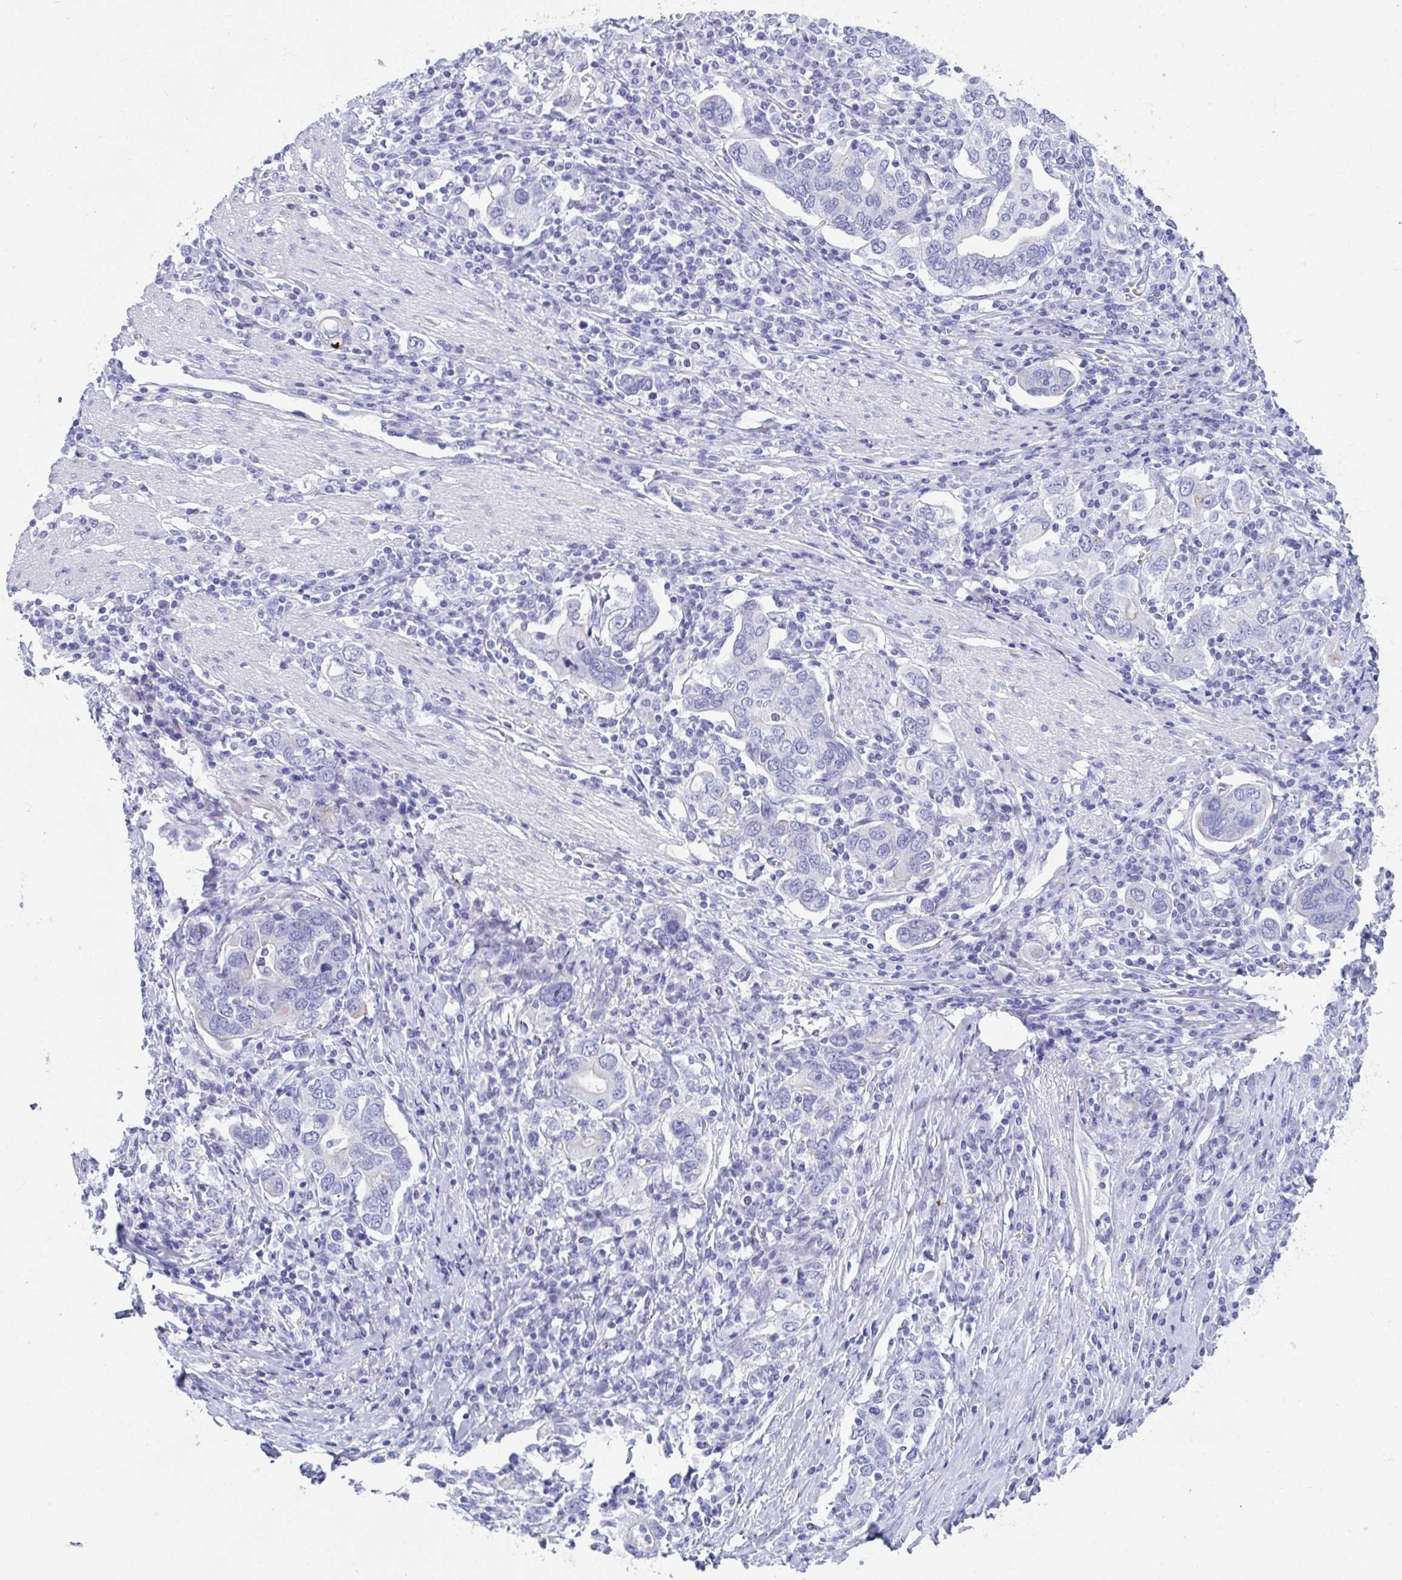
{"staining": {"intensity": "negative", "quantity": "none", "location": "none"}, "tissue": "stomach cancer", "cell_type": "Tumor cells", "image_type": "cancer", "snomed": [{"axis": "morphology", "description": "Adenocarcinoma, NOS"}, {"axis": "topography", "description": "Stomach, upper"}, {"axis": "topography", "description": "Stomach"}], "caption": "Immunohistochemistry histopathology image of neoplastic tissue: human stomach adenocarcinoma stained with DAB exhibits no significant protein staining in tumor cells.", "gene": "TTC30B", "patient": {"sex": "male", "age": 62}}